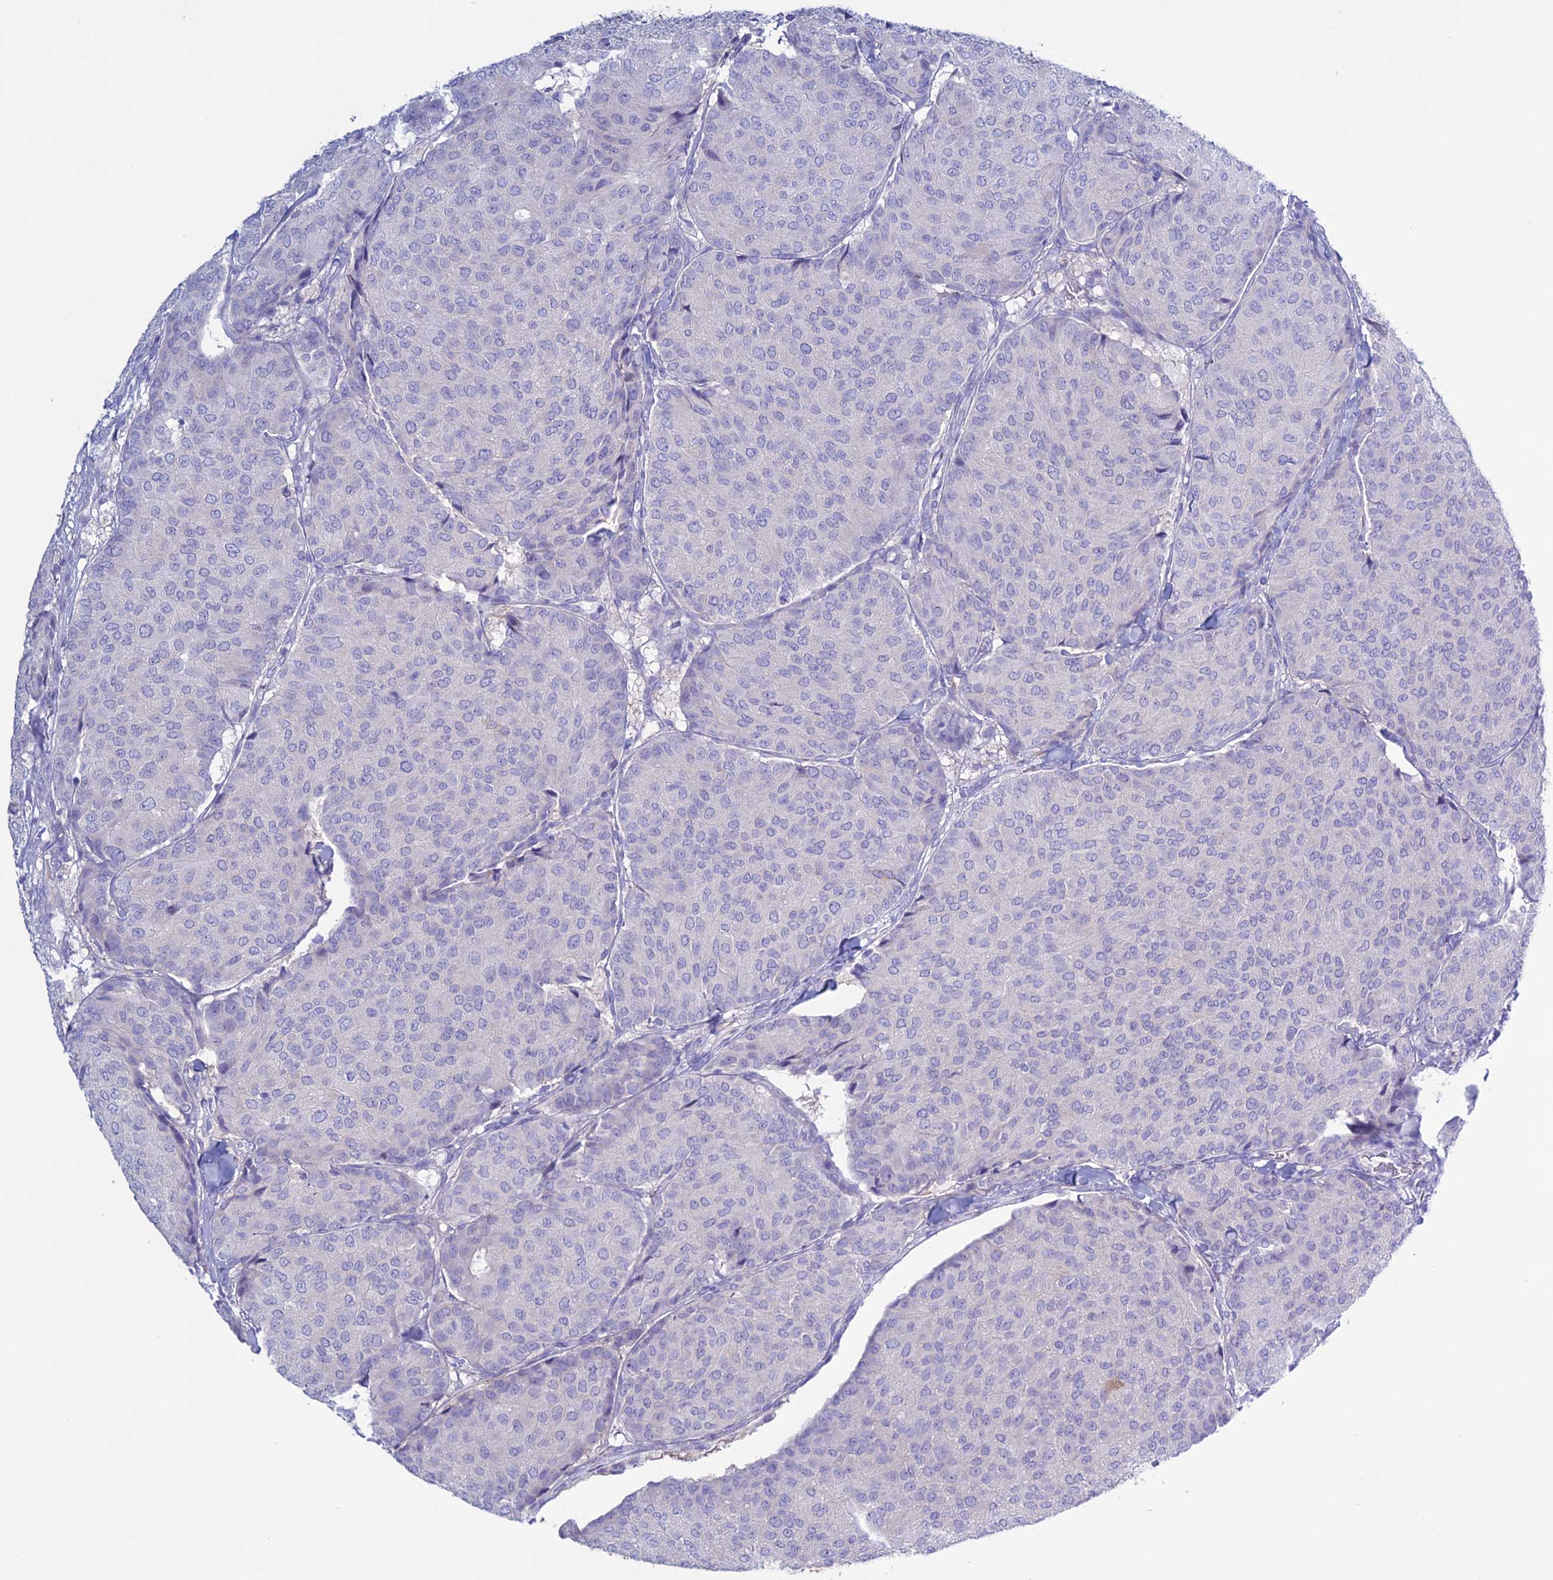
{"staining": {"intensity": "negative", "quantity": "none", "location": "none"}, "tissue": "breast cancer", "cell_type": "Tumor cells", "image_type": "cancer", "snomed": [{"axis": "morphology", "description": "Duct carcinoma"}, {"axis": "topography", "description": "Breast"}], "caption": "DAB immunohistochemical staining of human breast cancer displays no significant staining in tumor cells.", "gene": "CLEC2L", "patient": {"sex": "female", "age": 75}}